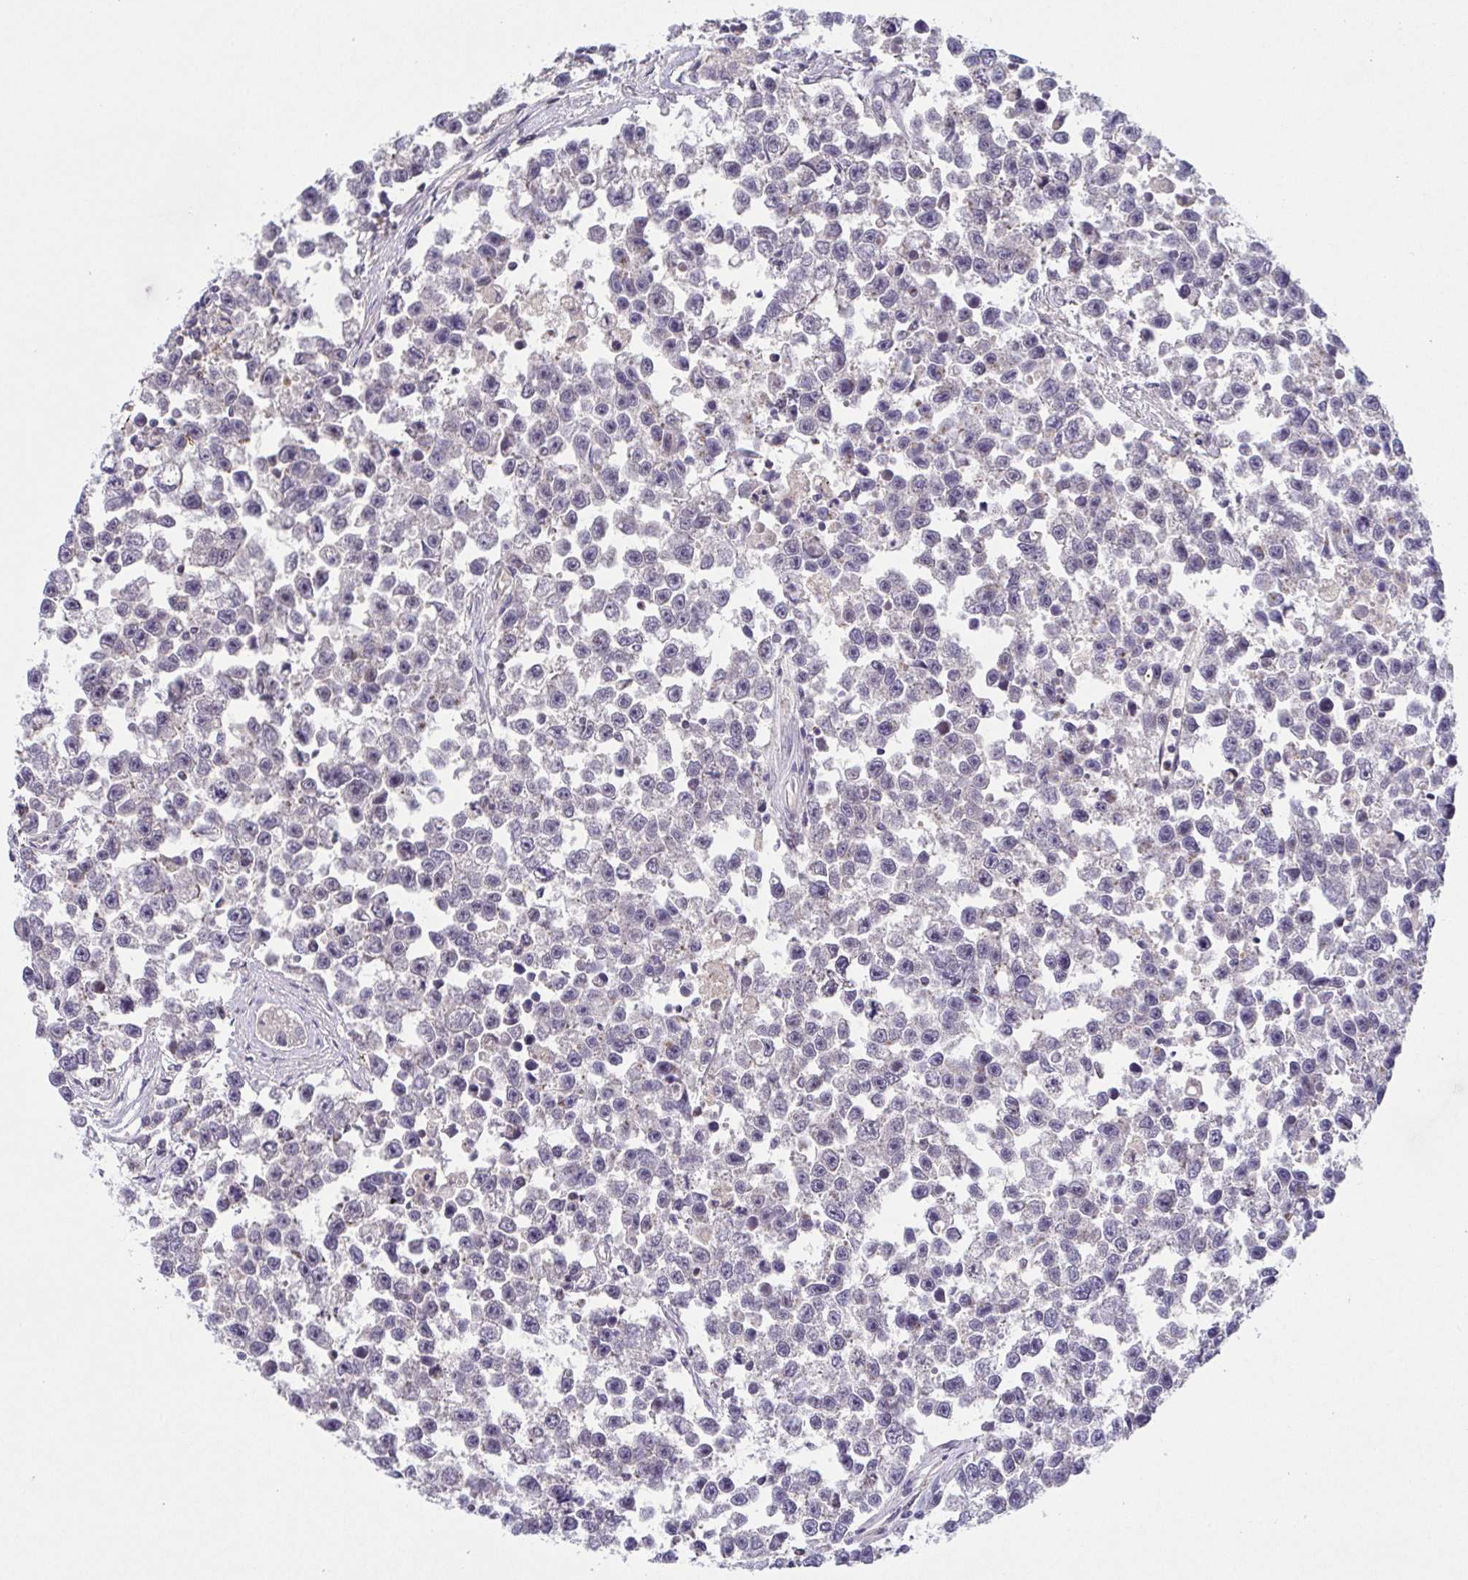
{"staining": {"intensity": "negative", "quantity": "none", "location": "none"}, "tissue": "testis cancer", "cell_type": "Tumor cells", "image_type": "cancer", "snomed": [{"axis": "morphology", "description": "Seminoma, NOS"}, {"axis": "topography", "description": "Testis"}], "caption": "An image of seminoma (testis) stained for a protein demonstrates no brown staining in tumor cells. The staining was performed using DAB to visualize the protein expression in brown, while the nuclei were stained in blue with hematoxylin (Magnification: 20x).", "gene": "PREPL", "patient": {"sex": "male", "age": 26}}